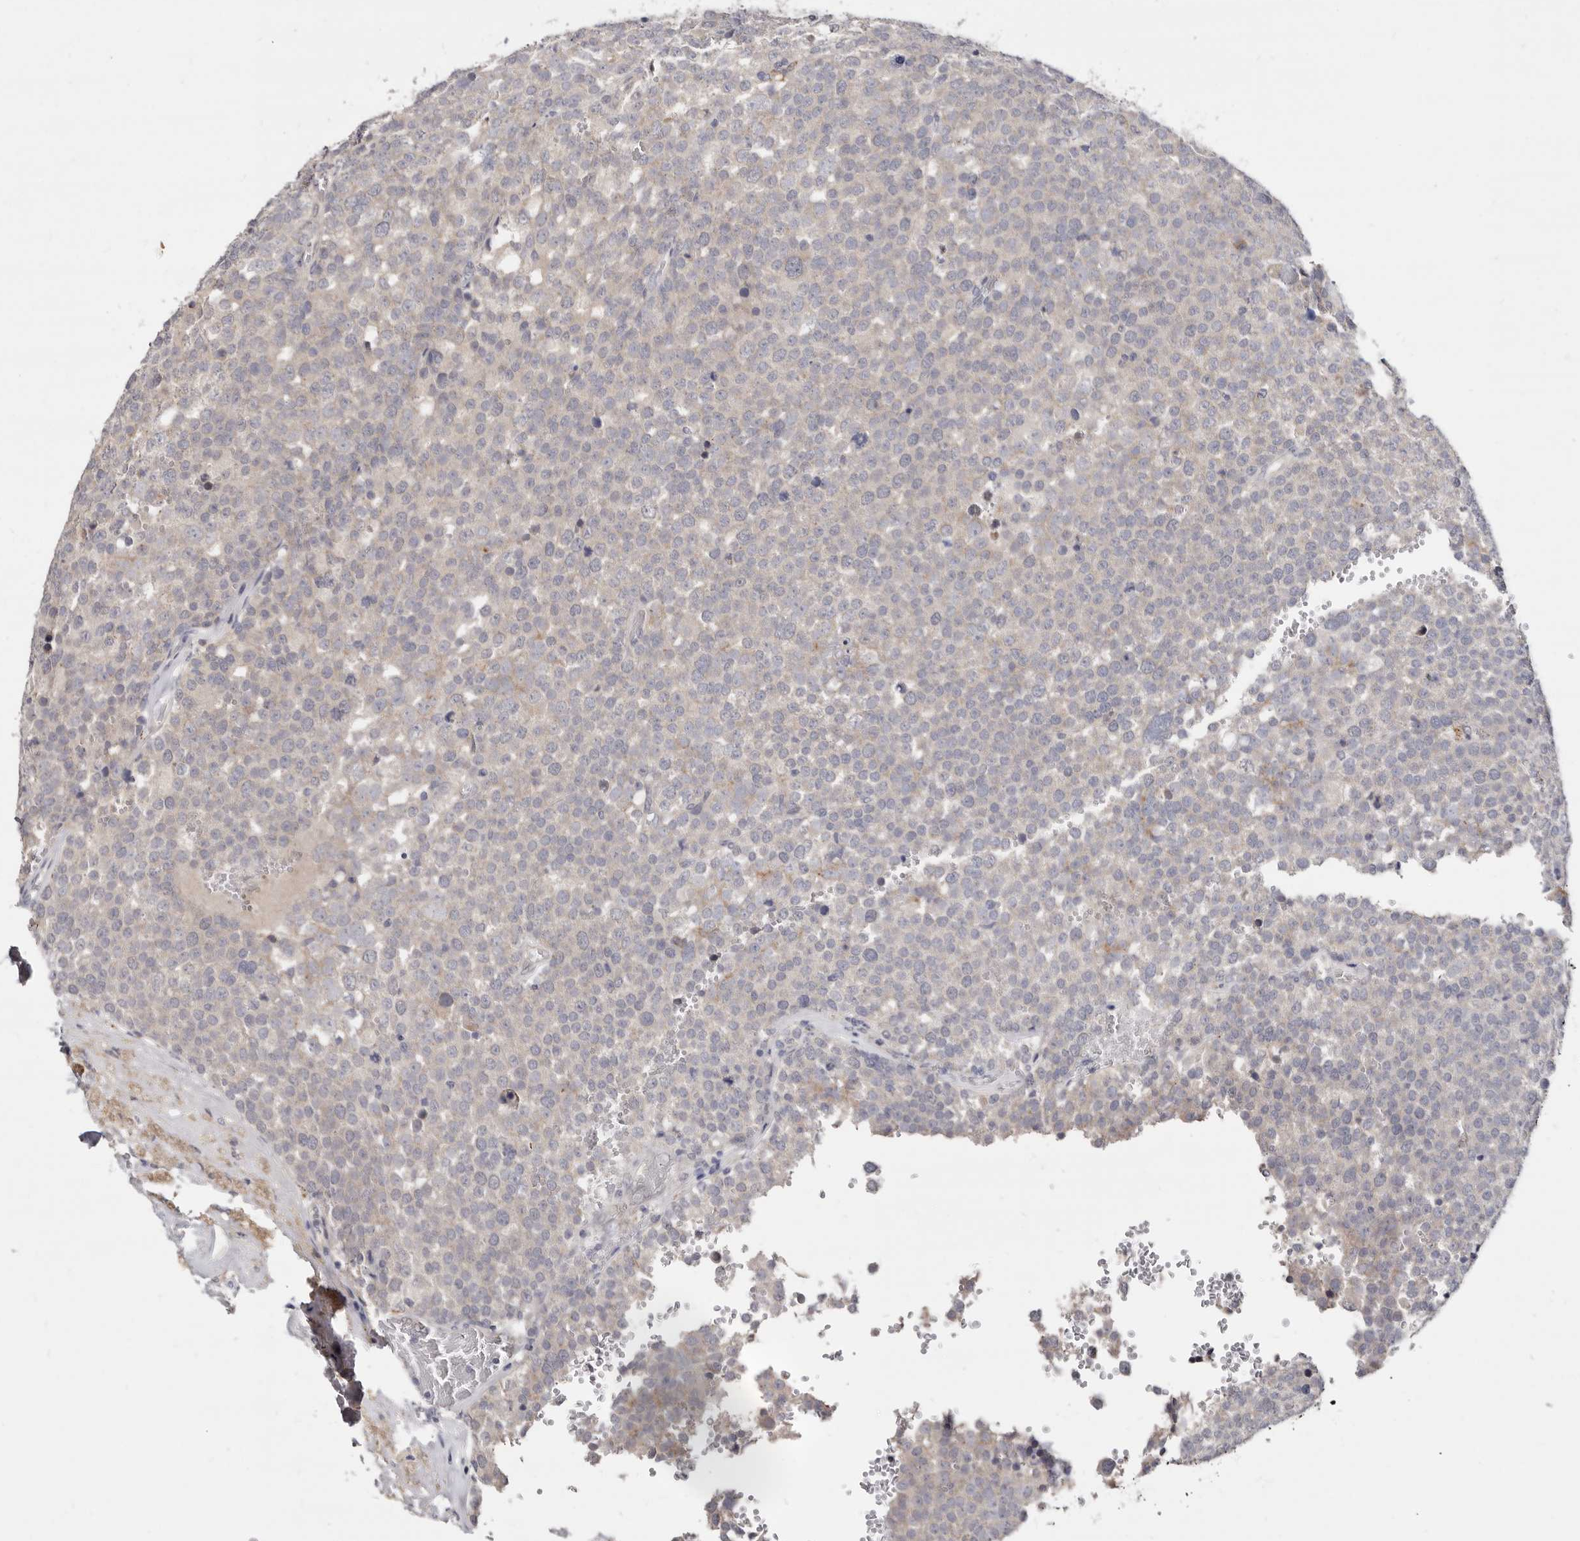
{"staining": {"intensity": "negative", "quantity": "none", "location": "none"}, "tissue": "testis cancer", "cell_type": "Tumor cells", "image_type": "cancer", "snomed": [{"axis": "morphology", "description": "Seminoma, NOS"}, {"axis": "topography", "description": "Testis"}], "caption": "Immunohistochemistry photomicrograph of neoplastic tissue: seminoma (testis) stained with DAB shows no significant protein positivity in tumor cells.", "gene": "KLHL4", "patient": {"sex": "male", "age": 71}}